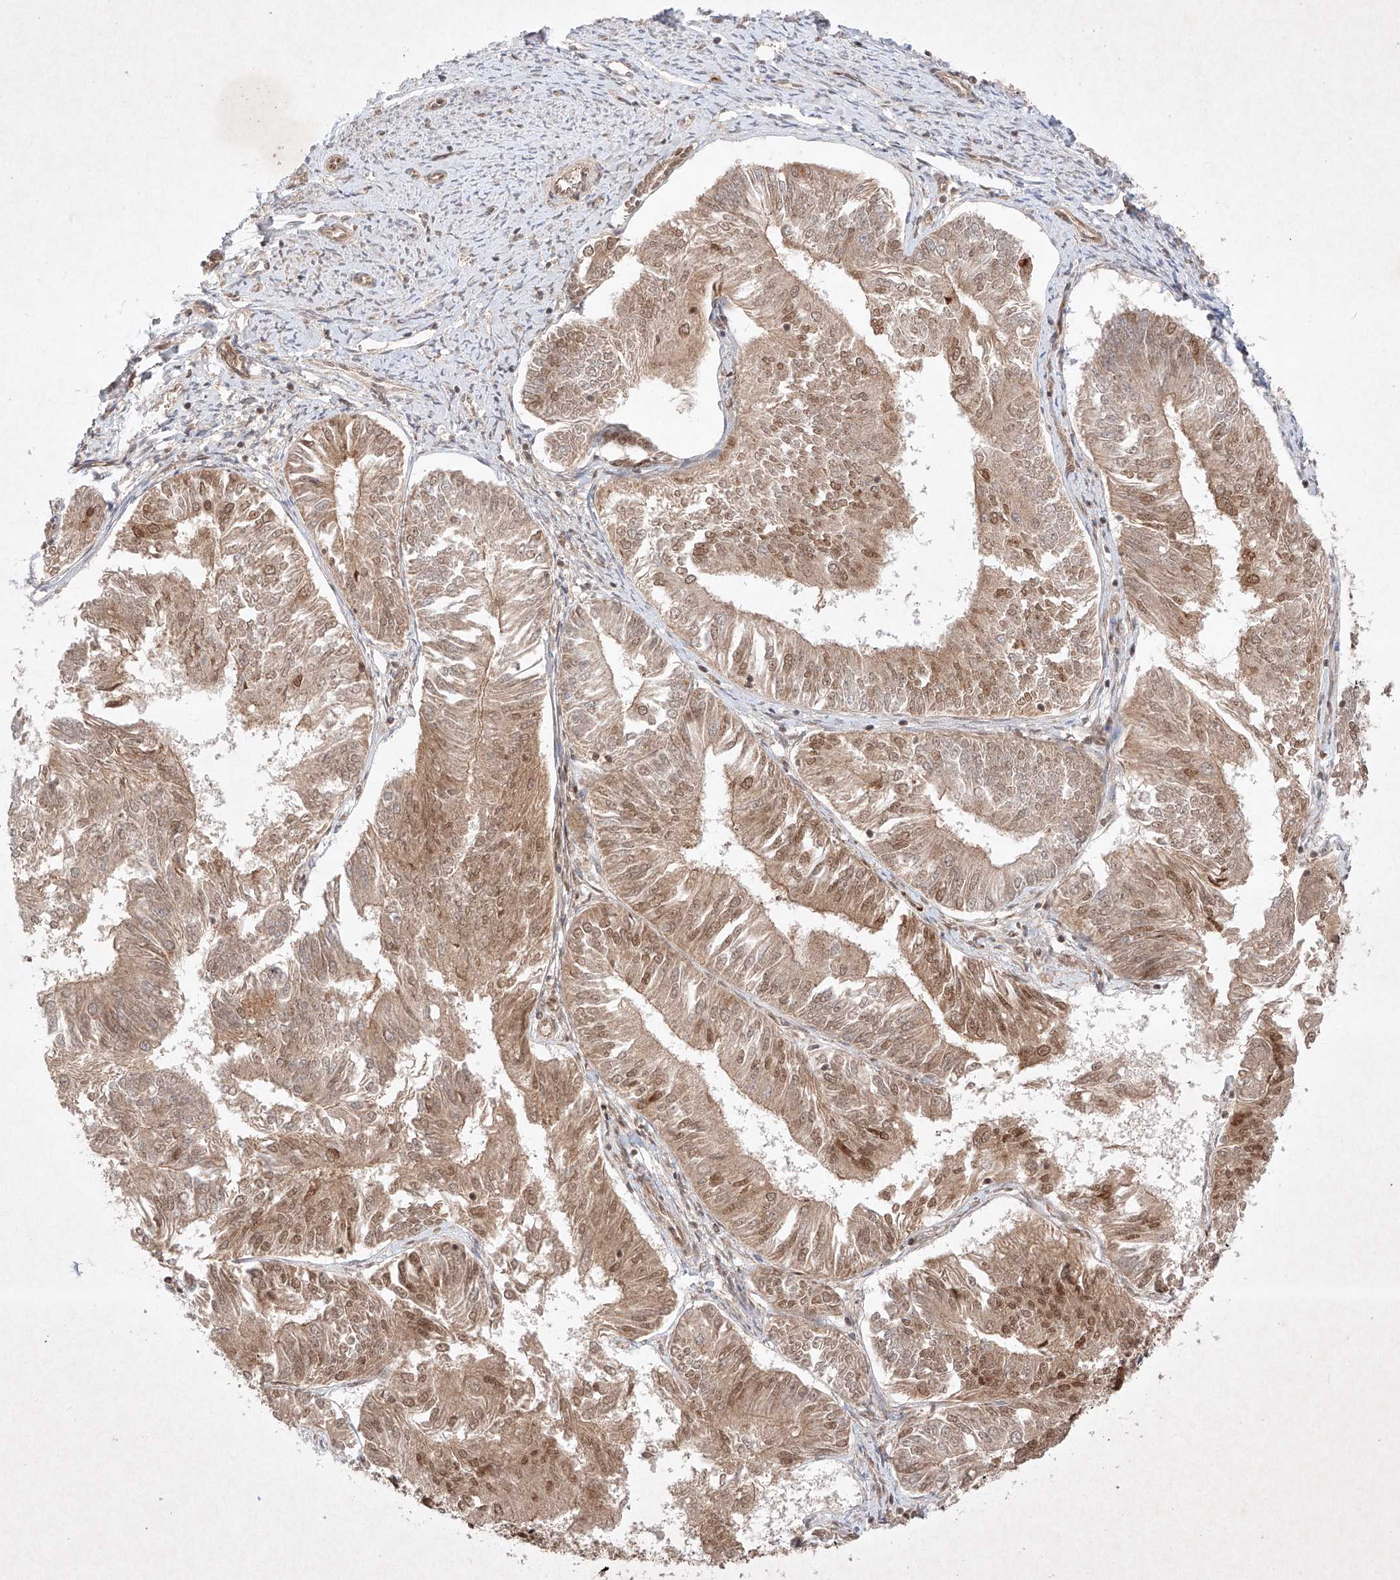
{"staining": {"intensity": "moderate", "quantity": ">75%", "location": "cytoplasmic/membranous,nuclear"}, "tissue": "endometrial cancer", "cell_type": "Tumor cells", "image_type": "cancer", "snomed": [{"axis": "morphology", "description": "Adenocarcinoma, NOS"}, {"axis": "topography", "description": "Endometrium"}], "caption": "Tumor cells reveal moderate cytoplasmic/membranous and nuclear positivity in approximately >75% of cells in endometrial cancer.", "gene": "RNF31", "patient": {"sex": "female", "age": 58}}